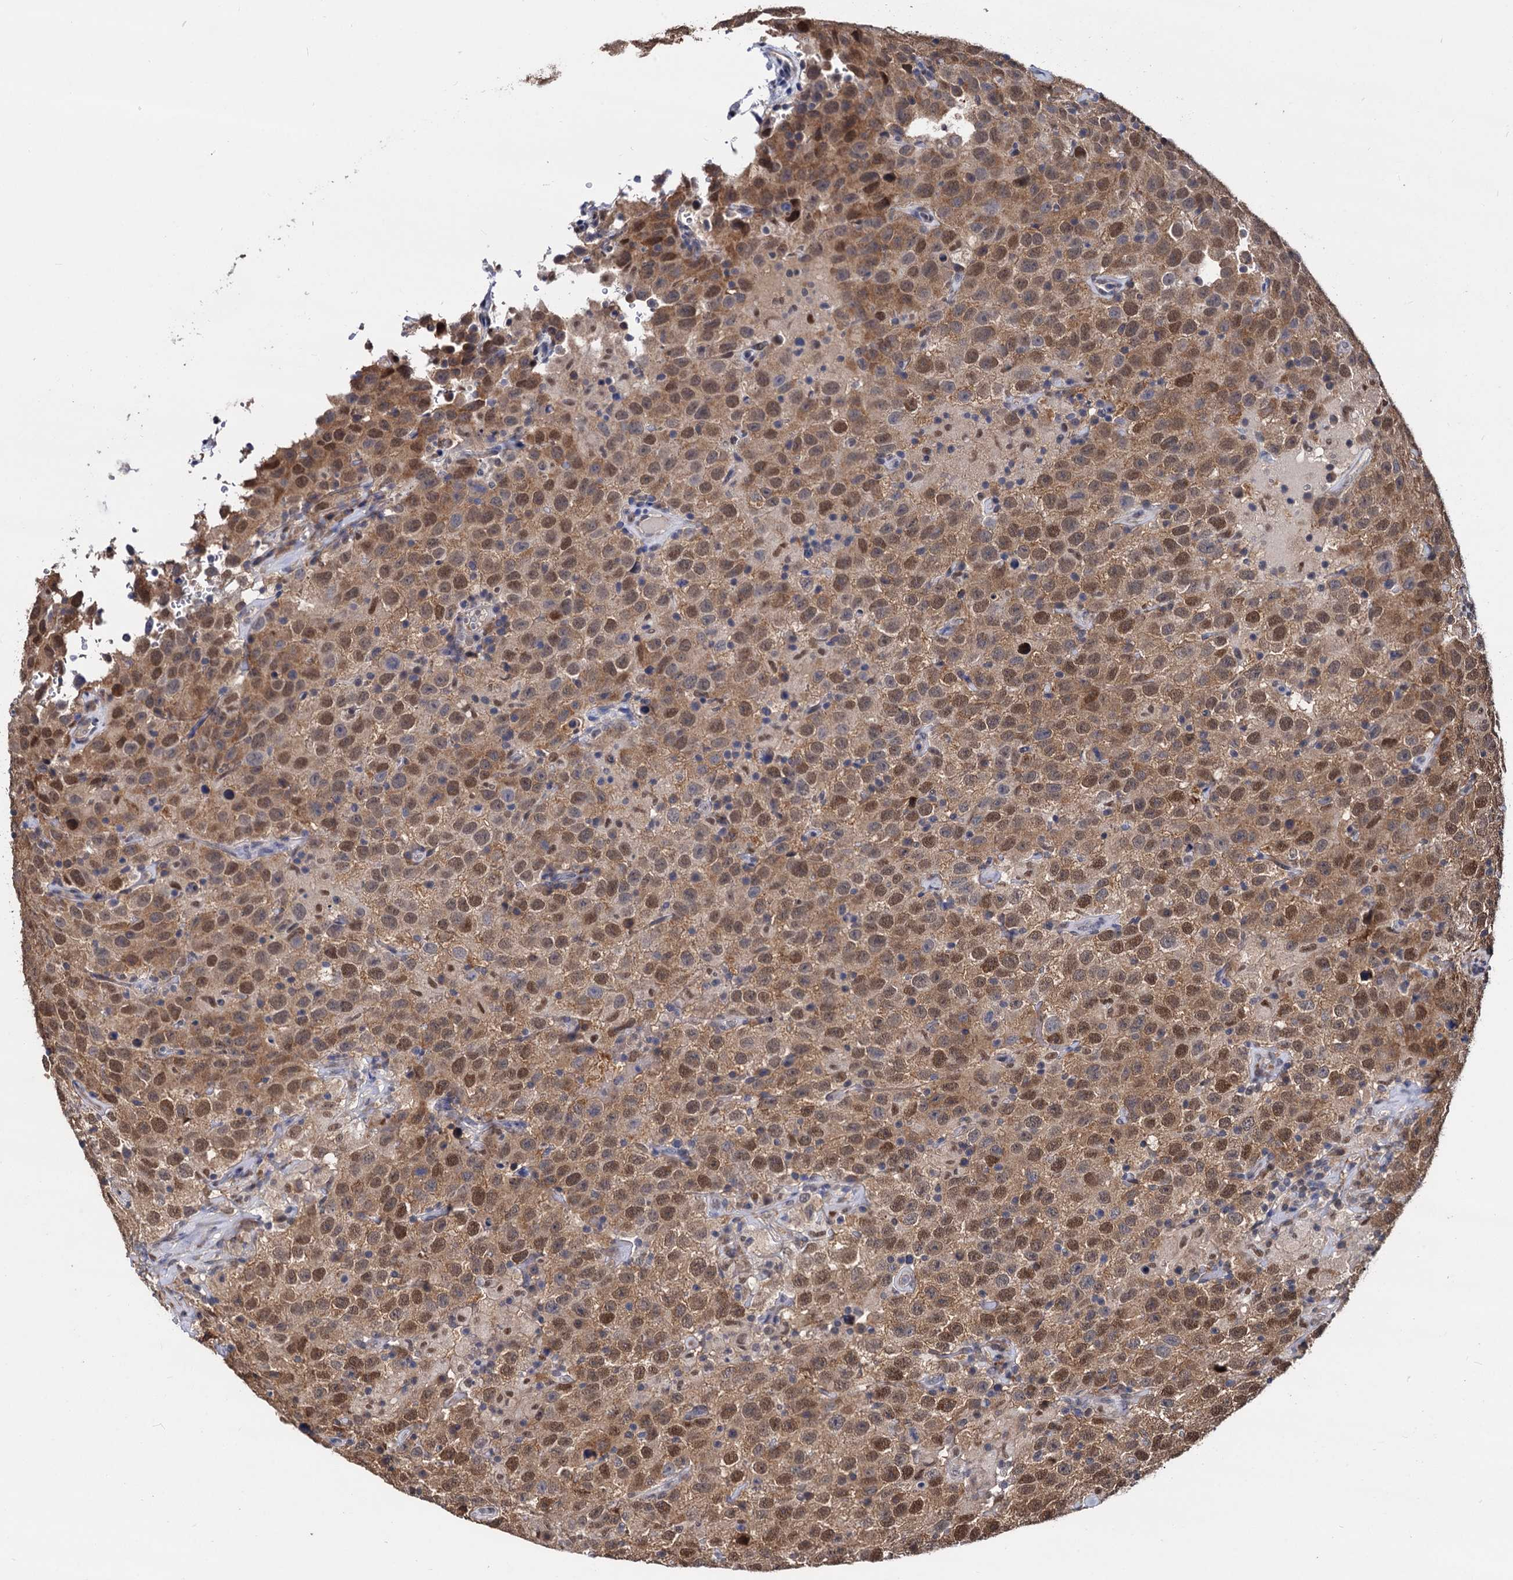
{"staining": {"intensity": "moderate", "quantity": ">75%", "location": "cytoplasmic/membranous,nuclear"}, "tissue": "testis cancer", "cell_type": "Tumor cells", "image_type": "cancer", "snomed": [{"axis": "morphology", "description": "Seminoma, NOS"}, {"axis": "topography", "description": "Testis"}], "caption": "Immunohistochemical staining of human testis seminoma reveals medium levels of moderate cytoplasmic/membranous and nuclear staining in approximately >75% of tumor cells. (brown staining indicates protein expression, while blue staining denotes nuclei).", "gene": "PSMD4", "patient": {"sex": "male", "age": 41}}